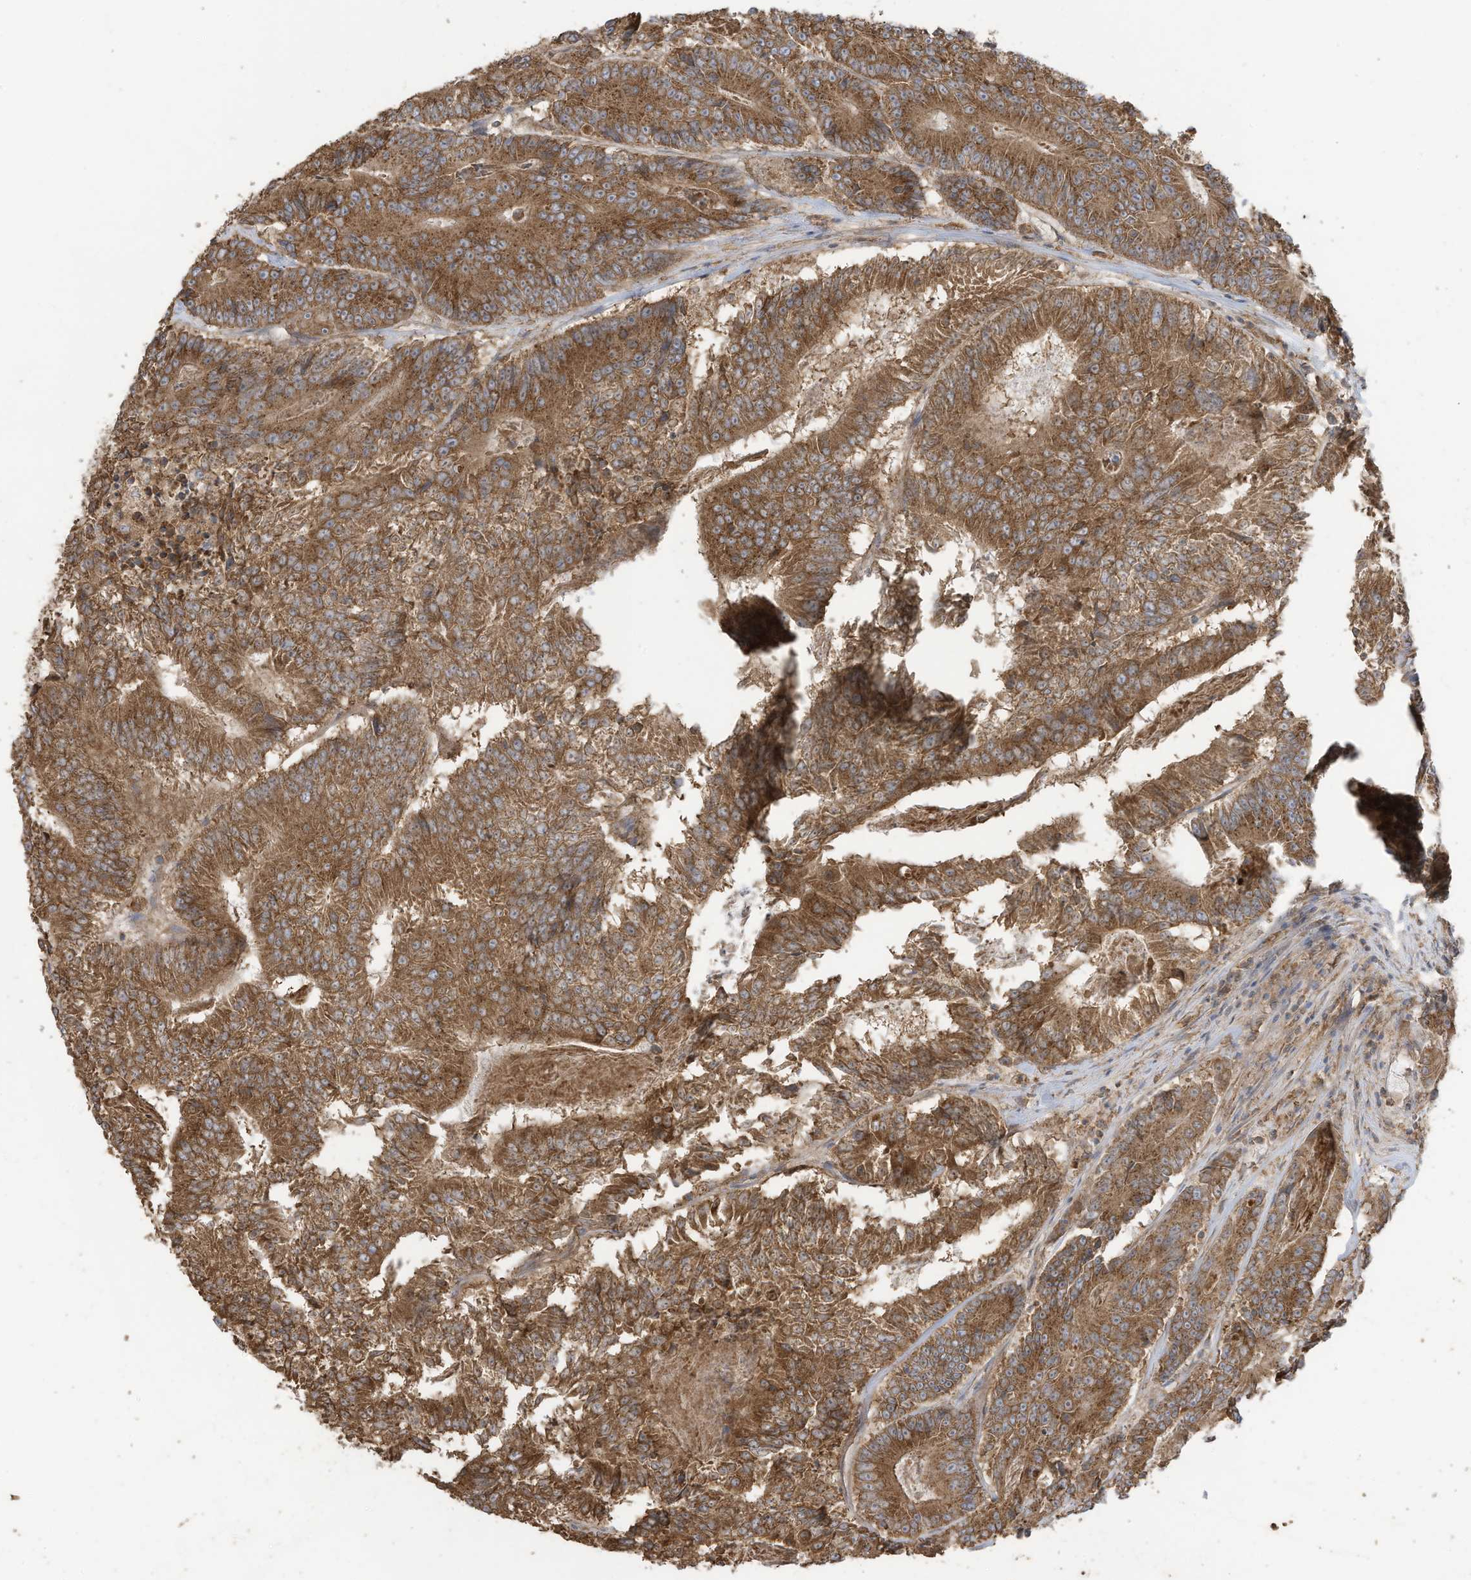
{"staining": {"intensity": "moderate", "quantity": ">75%", "location": "cytoplasmic/membranous"}, "tissue": "colorectal cancer", "cell_type": "Tumor cells", "image_type": "cancer", "snomed": [{"axis": "morphology", "description": "Adenocarcinoma, NOS"}, {"axis": "topography", "description": "Colon"}], "caption": "High-magnification brightfield microscopy of colorectal adenocarcinoma stained with DAB (brown) and counterstained with hematoxylin (blue). tumor cells exhibit moderate cytoplasmic/membranous staining is present in about>75% of cells. The staining was performed using DAB (3,3'-diaminobenzidine), with brown indicating positive protein expression. Nuclei are stained blue with hematoxylin.", "gene": "CGAS", "patient": {"sex": "male", "age": 83}}